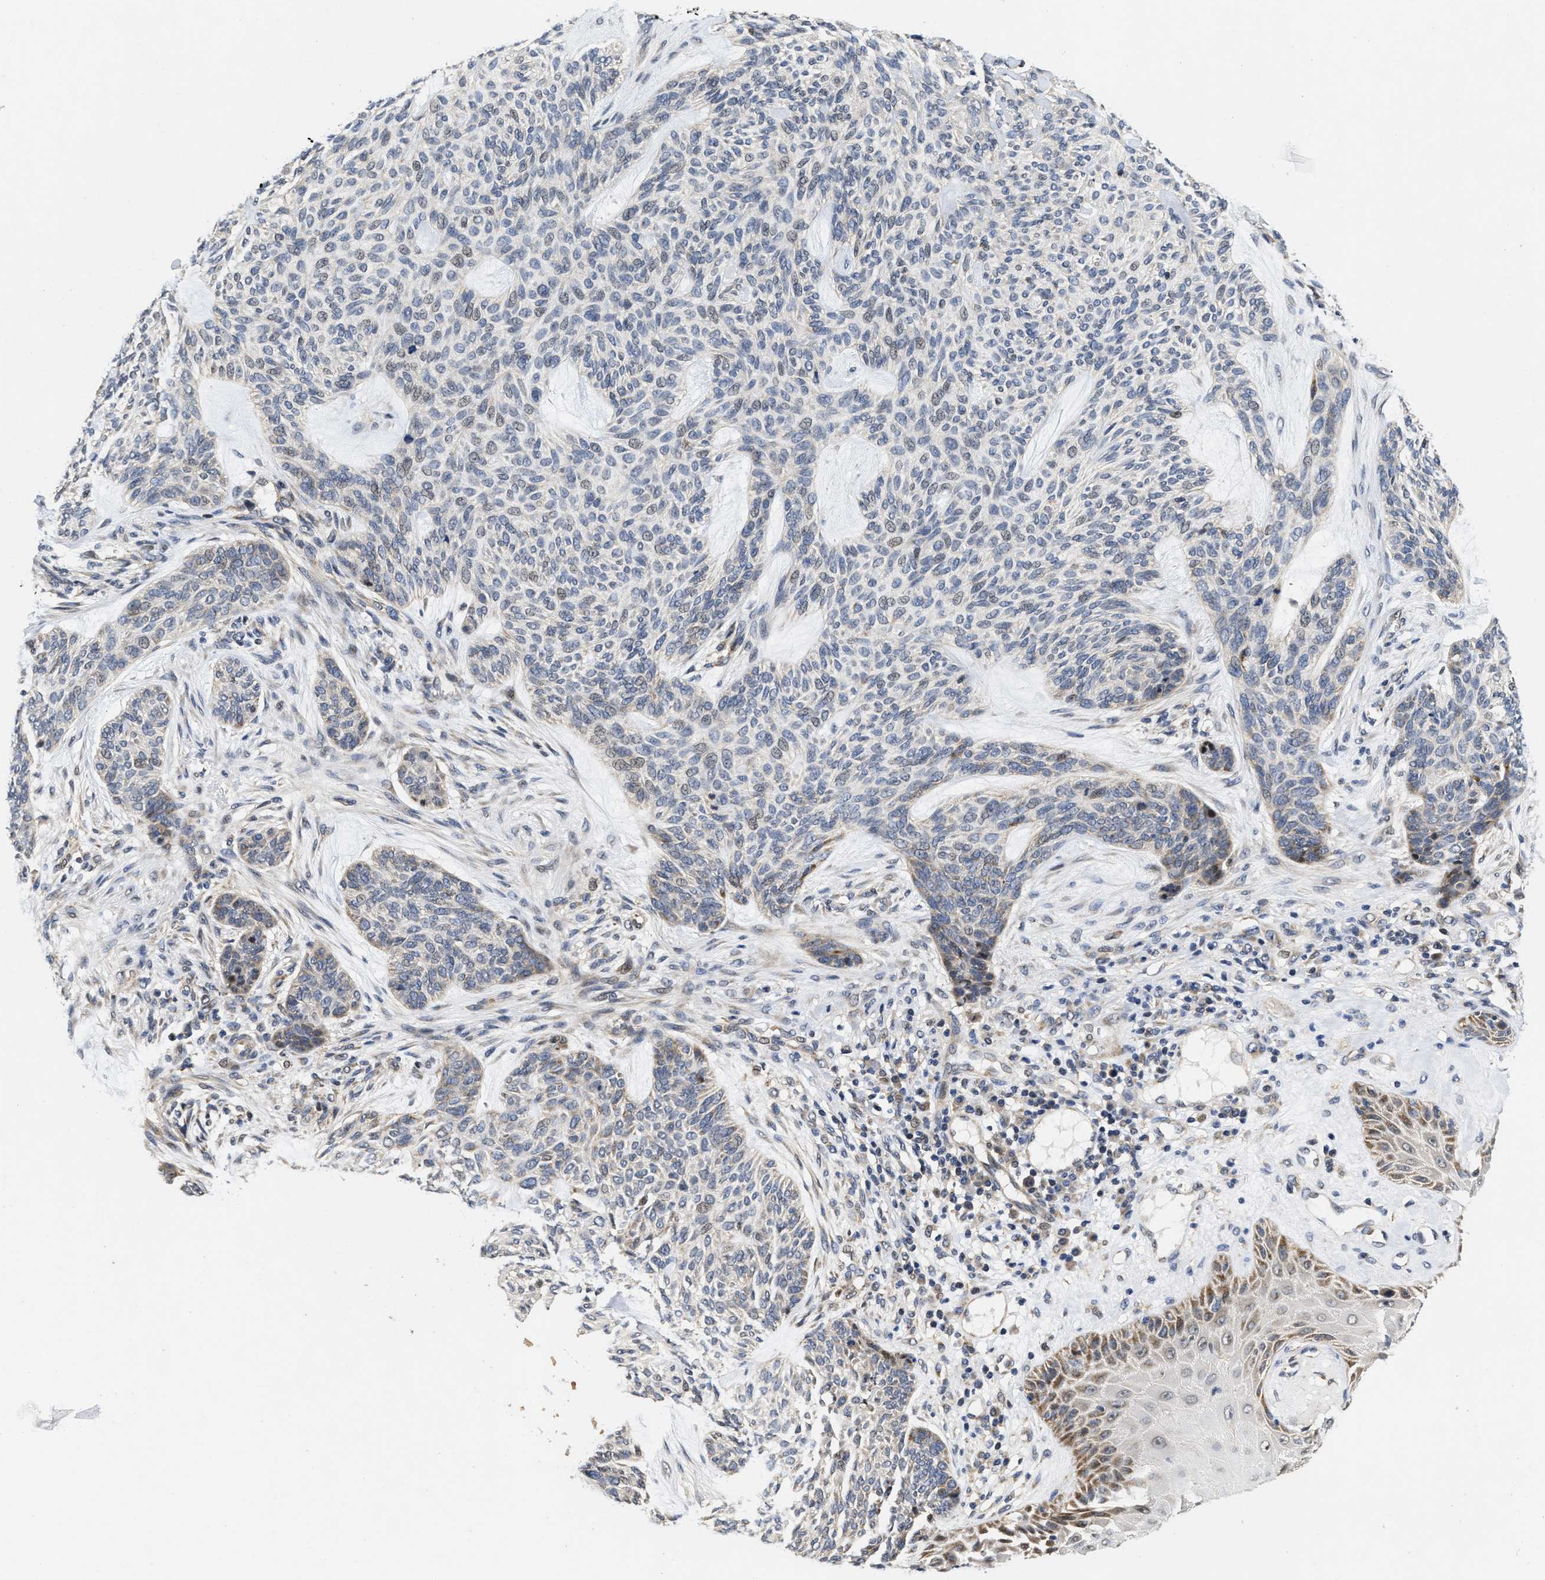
{"staining": {"intensity": "weak", "quantity": "<25%", "location": "cytoplasmic/membranous"}, "tissue": "skin cancer", "cell_type": "Tumor cells", "image_type": "cancer", "snomed": [{"axis": "morphology", "description": "Basal cell carcinoma"}, {"axis": "topography", "description": "Skin"}], "caption": "This histopathology image is of skin basal cell carcinoma stained with immunohistochemistry to label a protein in brown with the nuclei are counter-stained blue. There is no positivity in tumor cells.", "gene": "SCYL2", "patient": {"sex": "male", "age": 55}}